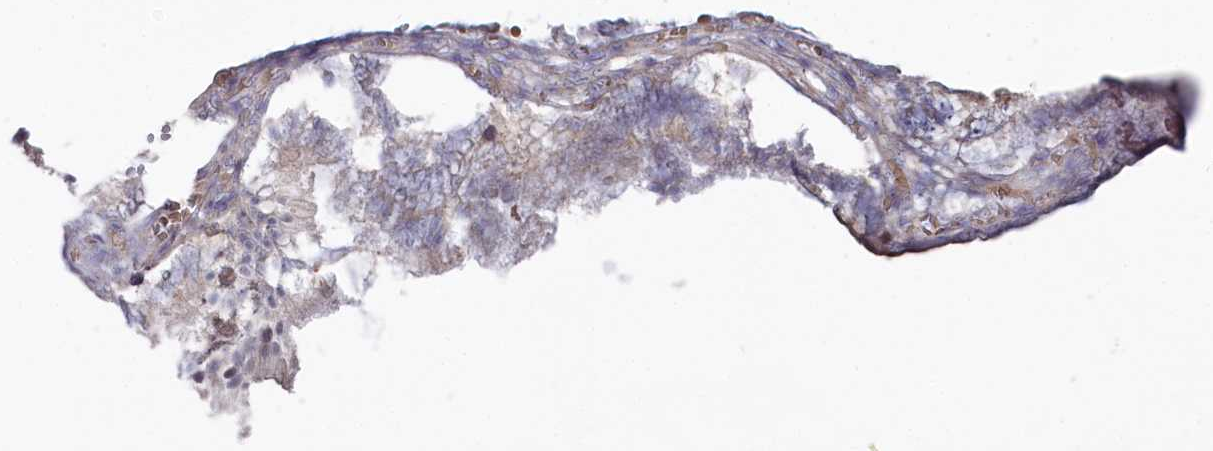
{"staining": {"intensity": "negative", "quantity": "none", "location": "none"}, "tissue": "adipose tissue", "cell_type": "Adipocytes", "image_type": "normal", "snomed": [{"axis": "morphology", "description": "Normal tissue, NOS"}, {"axis": "topography", "description": "Gallbladder"}, {"axis": "topography", "description": "Peripheral nerve tissue"}], "caption": "This is an IHC histopathology image of unremarkable adipose tissue. There is no staining in adipocytes.", "gene": "TIGD4", "patient": {"sex": "male", "age": 38}}